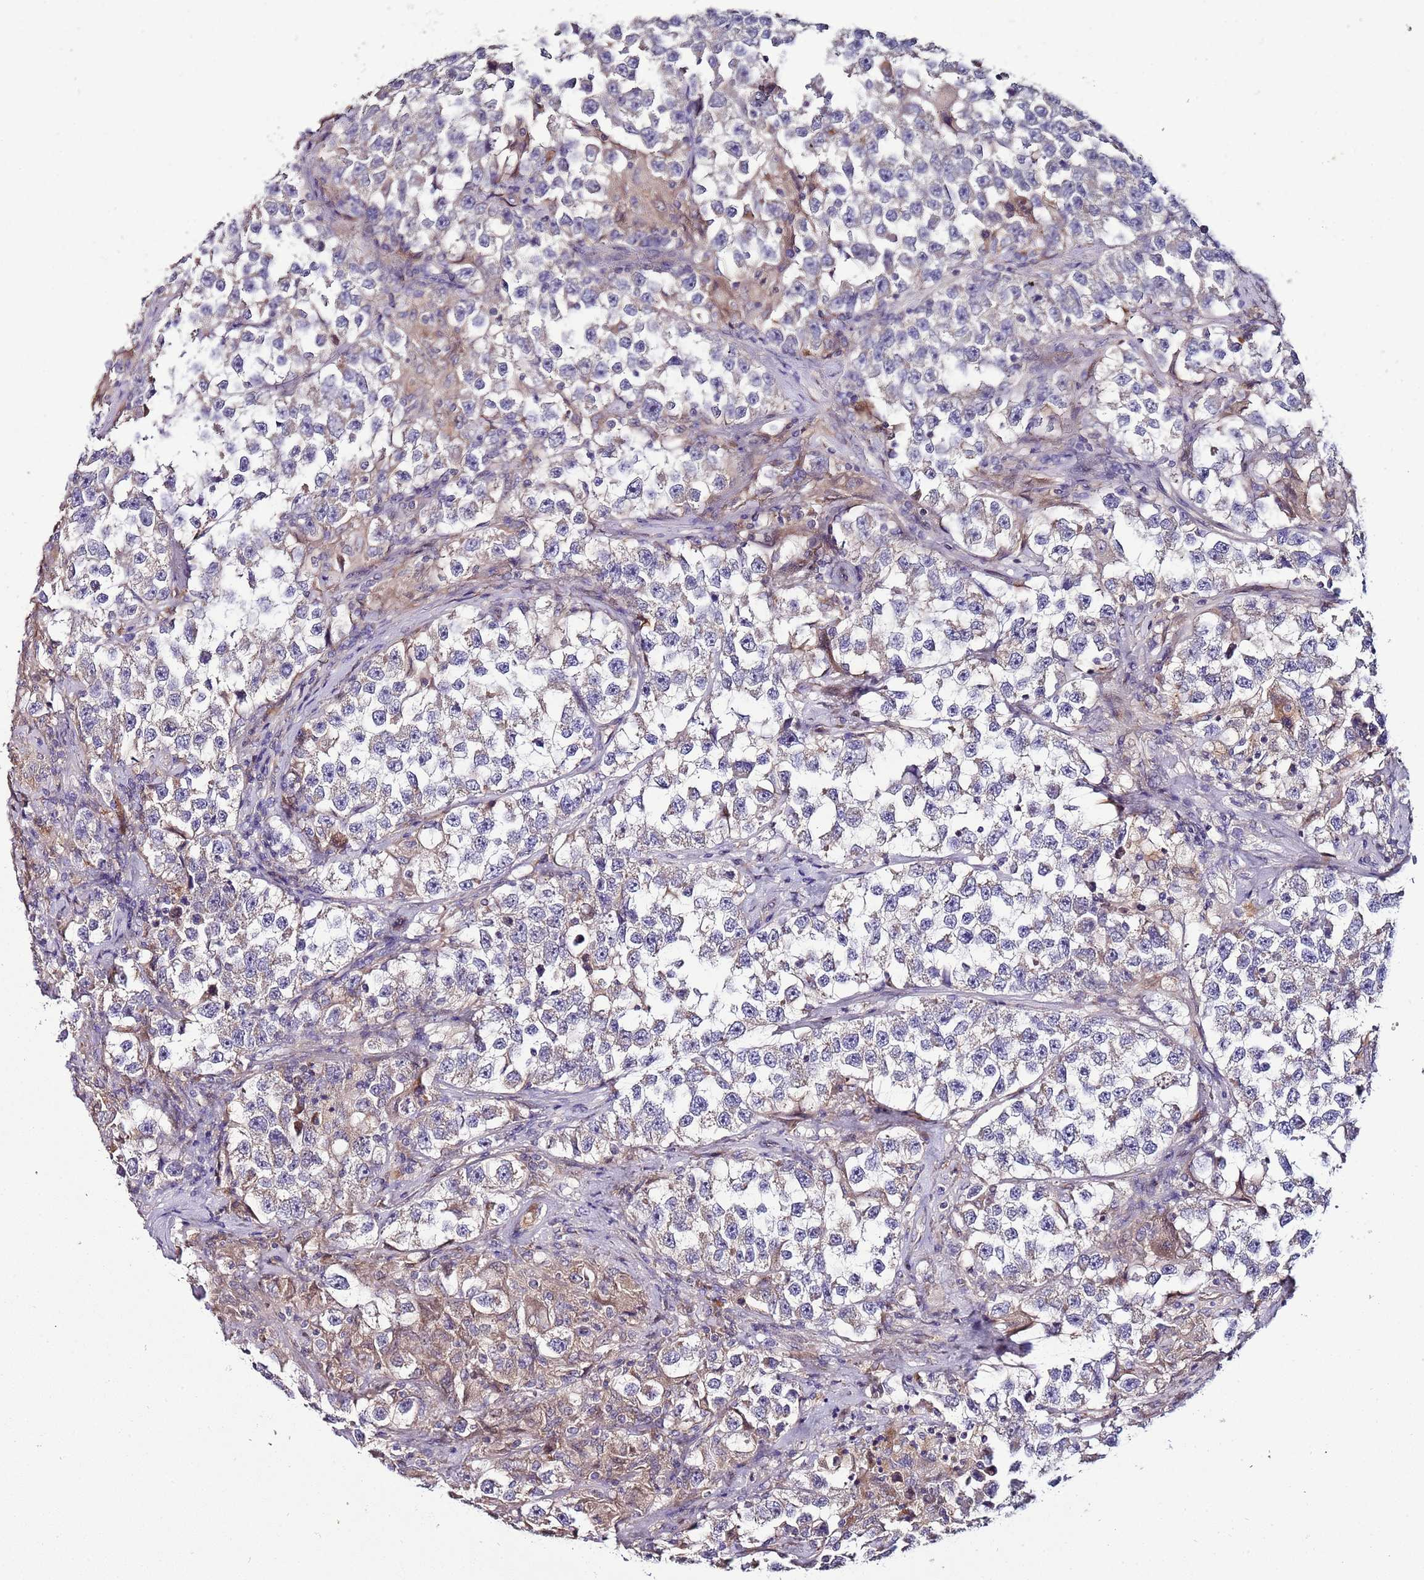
{"staining": {"intensity": "negative", "quantity": "none", "location": "none"}, "tissue": "testis cancer", "cell_type": "Tumor cells", "image_type": "cancer", "snomed": [{"axis": "morphology", "description": "Seminoma, NOS"}, {"axis": "topography", "description": "Testis"}], "caption": "The histopathology image shows no staining of tumor cells in testis cancer.", "gene": "FAM20A", "patient": {"sex": "male", "age": 46}}